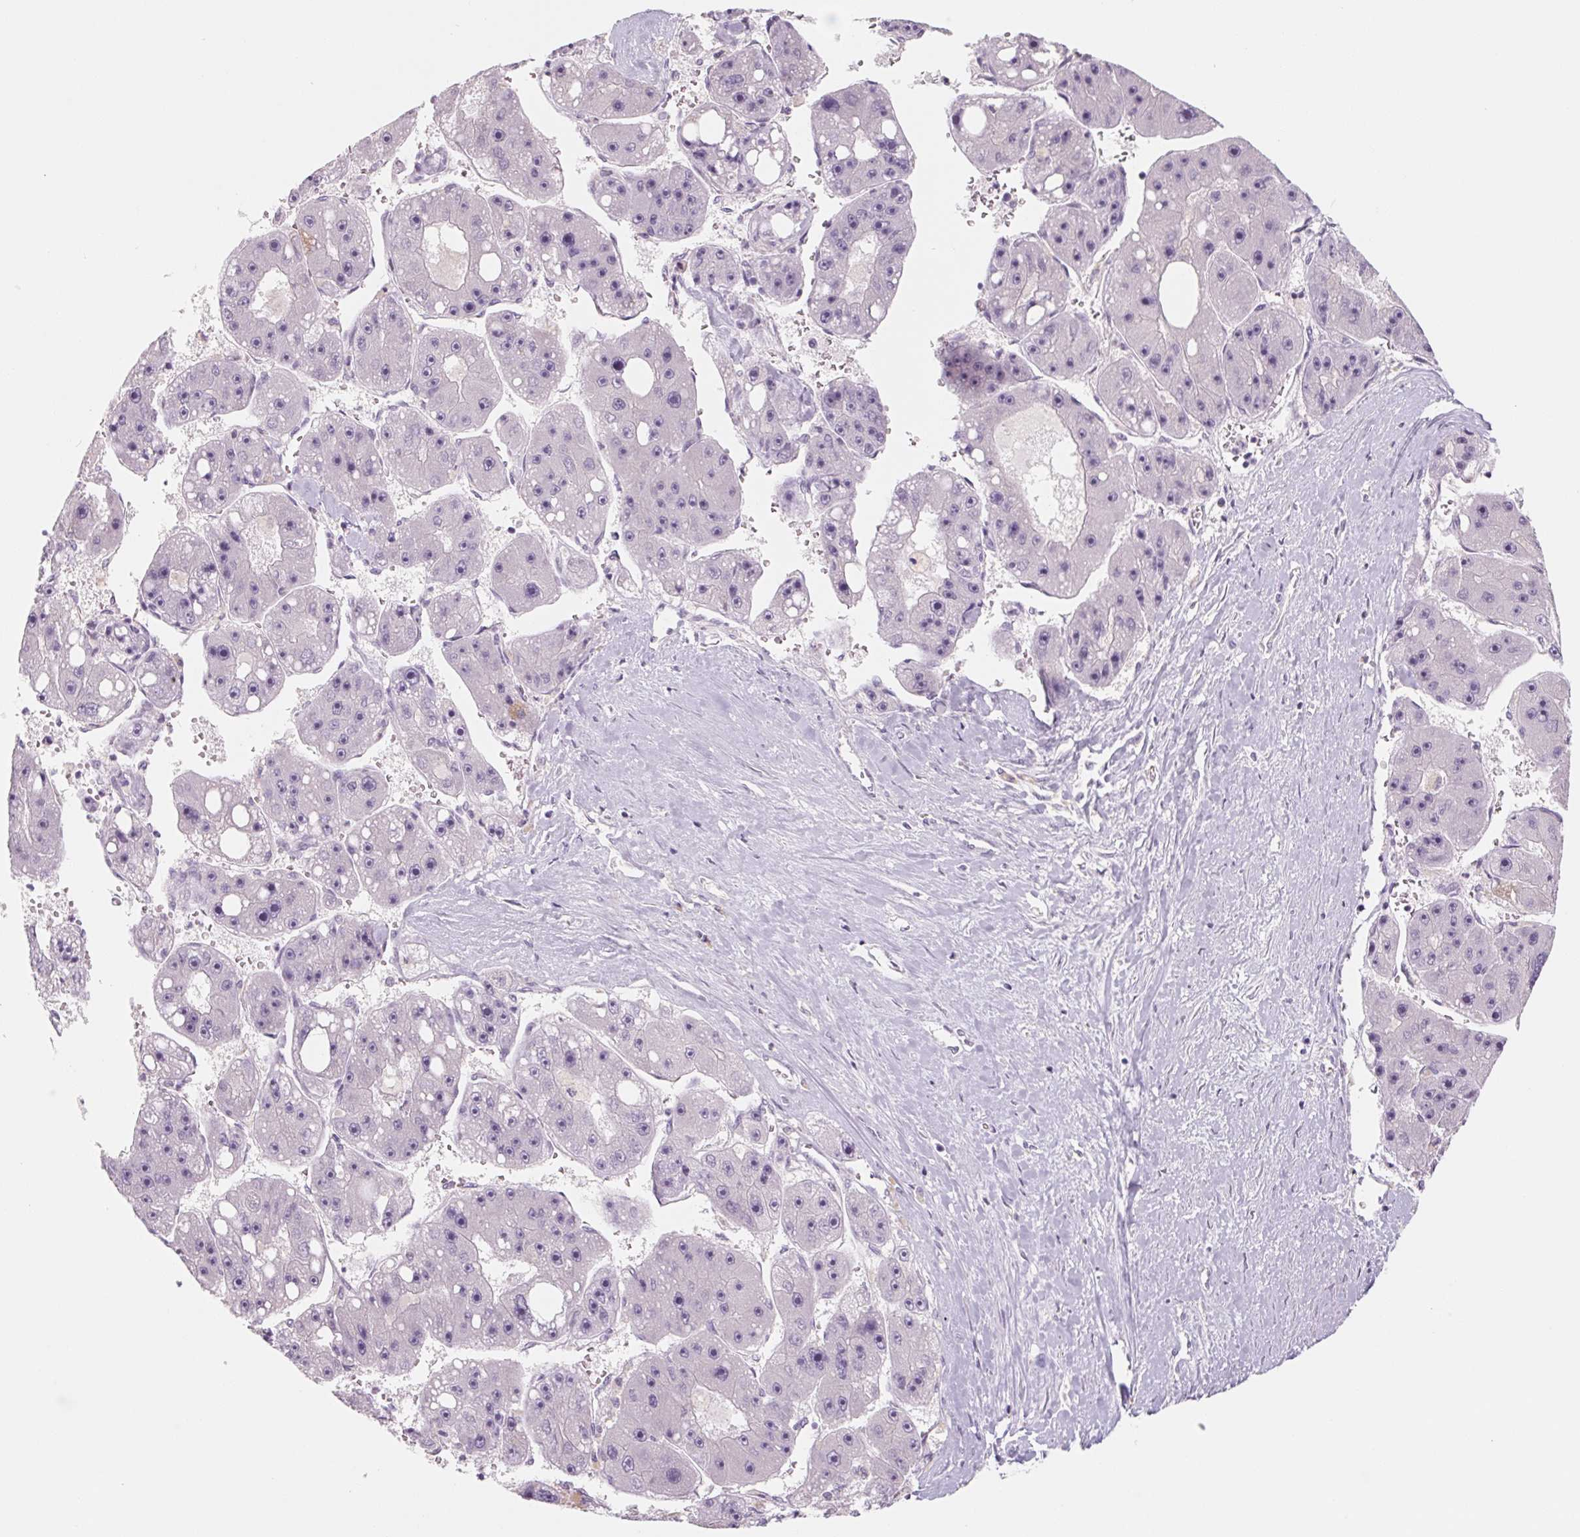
{"staining": {"intensity": "negative", "quantity": "none", "location": "none"}, "tissue": "liver cancer", "cell_type": "Tumor cells", "image_type": "cancer", "snomed": [{"axis": "morphology", "description": "Carcinoma, Hepatocellular, NOS"}, {"axis": "topography", "description": "Liver"}], "caption": "Immunohistochemical staining of liver cancer exhibits no significant expression in tumor cells.", "gene": "POU1F1", "patient": {"sex": "female", "age": 61}}